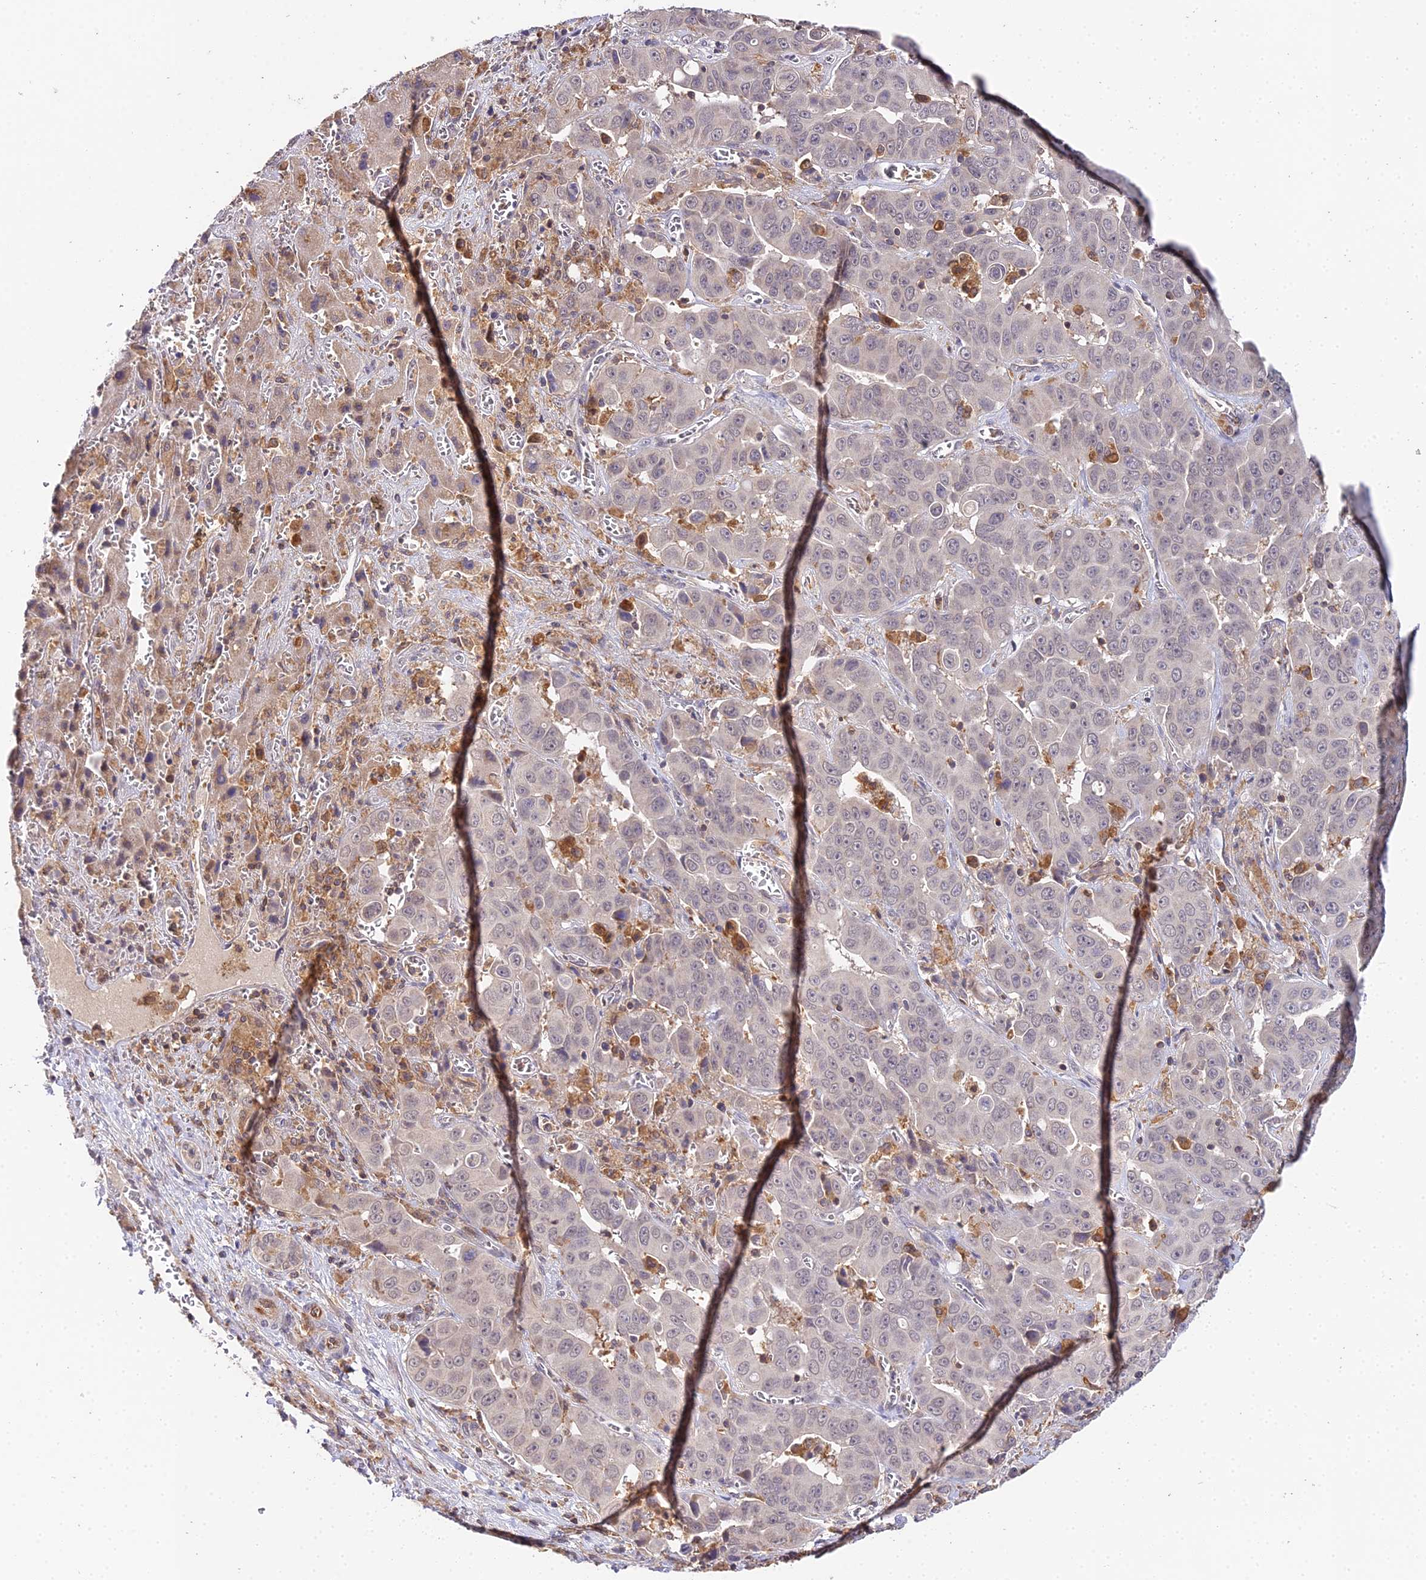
{"staining": {"intensity": "weak", "quantity": "<25%", "location": "nuclear"}, "tissue": "liver cancer", "cell_type": "Tumor cells", "image_type": "cancer", "snomed": [{"axis": "morphology", "description": "Cholangiocarcinoma"}, {"axis": "topography", "description": "Liver"}], "caption": "Protein analysis of liver cholangiocarcinoma reveals no significant positivity in tumor cells. The staining is performed using DAB brown chromogen with nuclei counter-stained in using hematoxylin.", "gene": "TPRX1", "patient": {"sex": "female", "age": 52}}